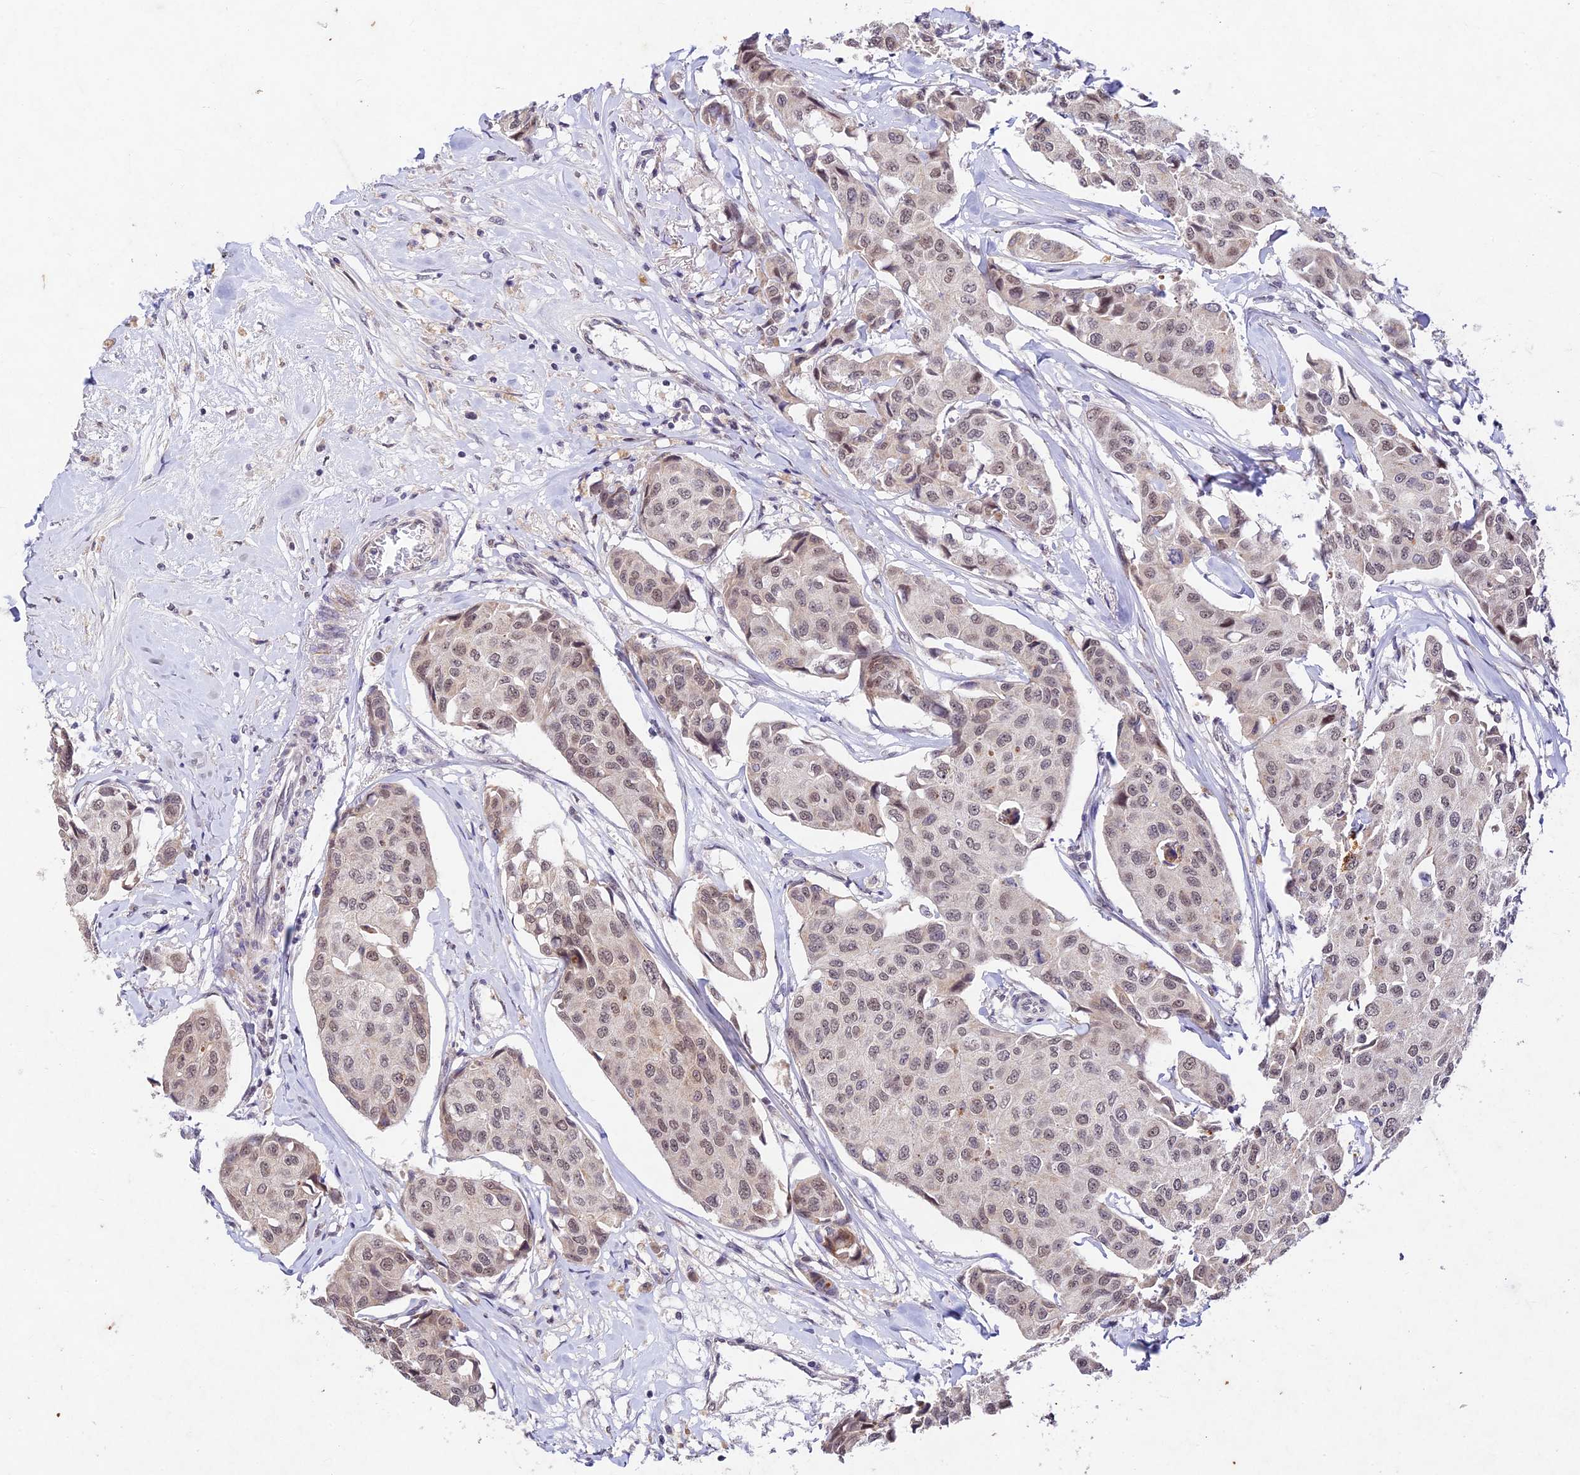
{"staining": {"intensity": "weak", "quantity": "25%-75%", "location": "nuclear"}, "tissue": "breast cancer", "cell_type": "Tumor cells", "image_type": "cancer", "snomed": [{"axis": "morphology", "description": "Duct carcinoma"}, {"axis": "topography", "description": "Breast"}], "caption": "There is low levels of weak nuclear expression in tumor cells of breast intraductal carcinoma, as demonstrated by immunohistochemical staining (brown color).", "gene": "RAVER1", "patient": {"sex": "female", "age": 80}}